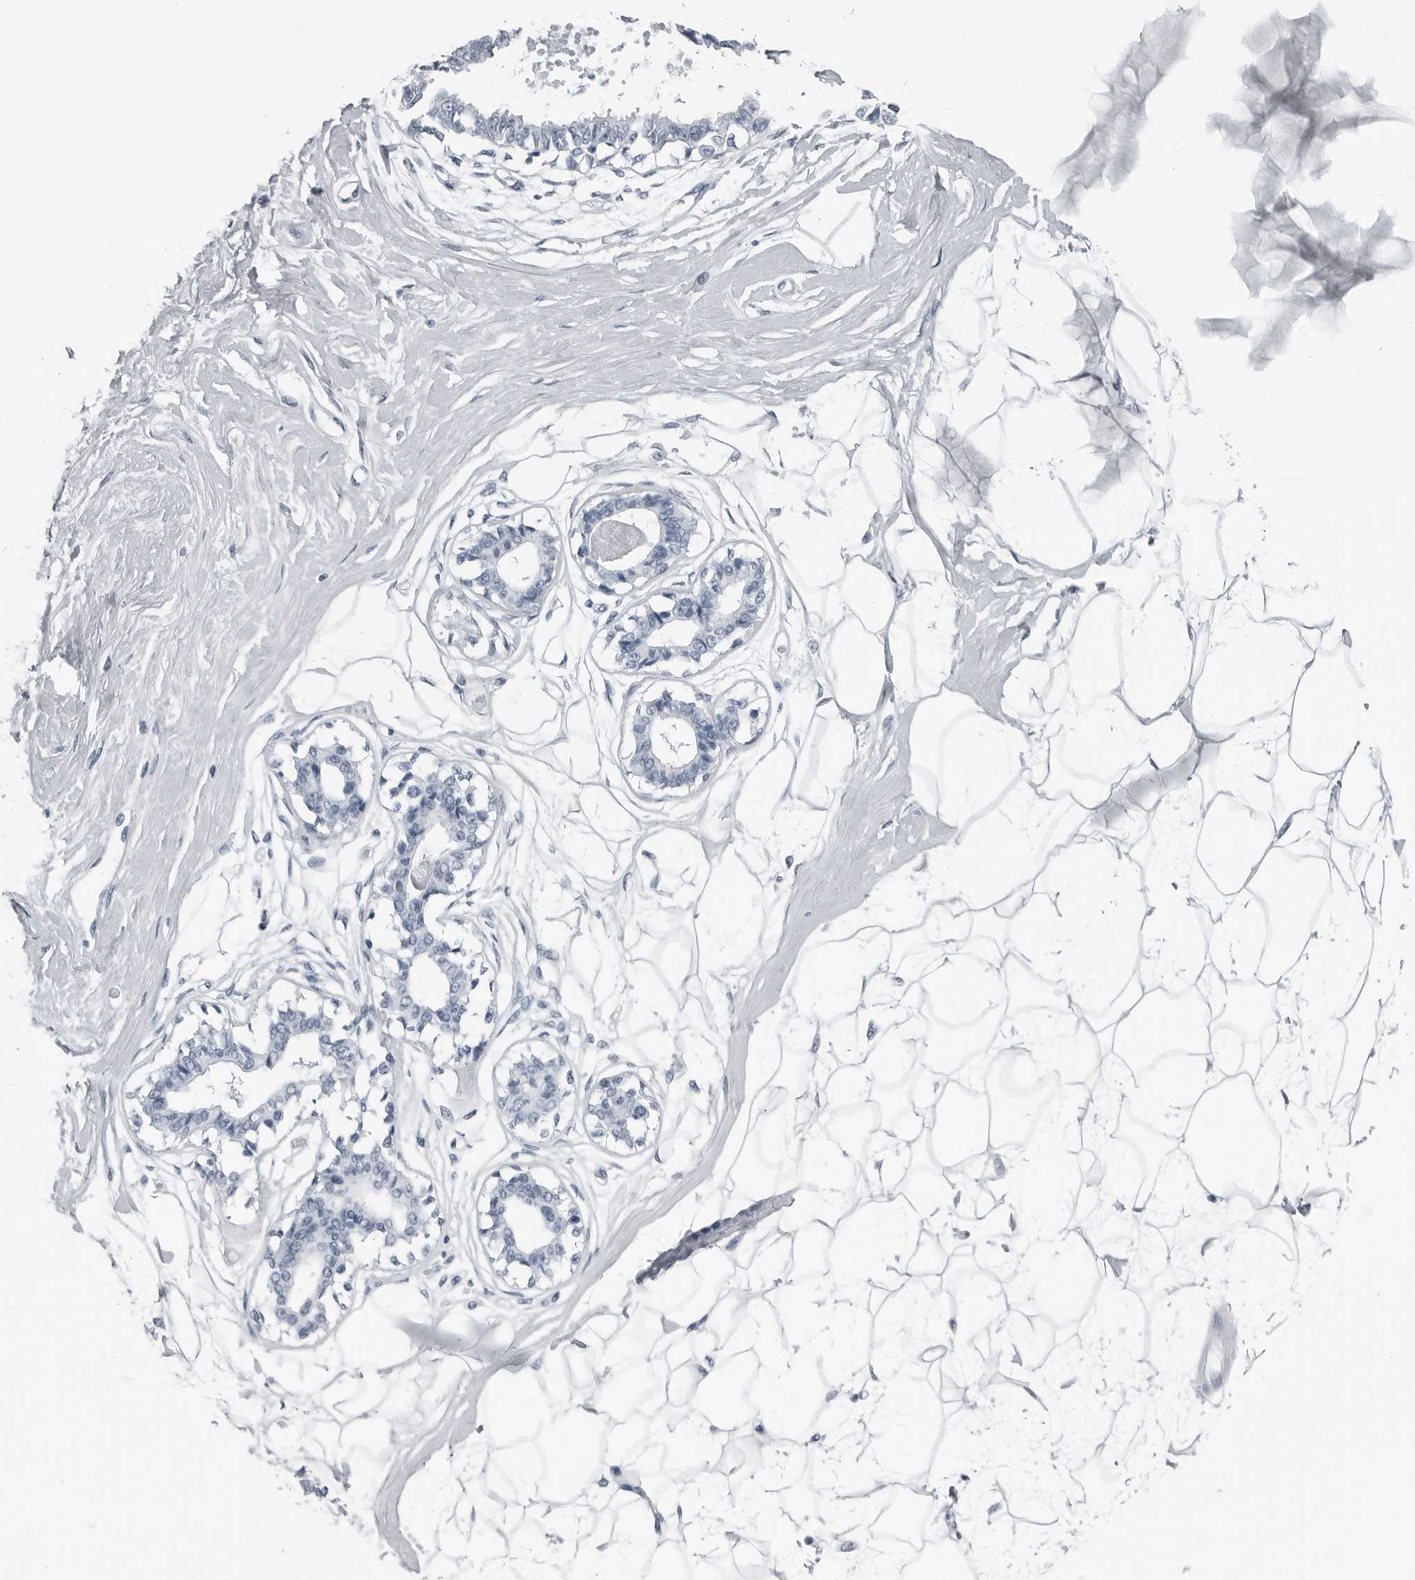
{"staining": {"intensity": "negative", "quantity": "none", "location": "none"}, "tissue": "breast", "cell_type": "Adipocytes", "image_type": "normal", "snomed": [{"axis": "morphology", "description": "Normal tissue, NOS"}, {"axis": "topography", "description": "Breast"}], "caption": "The photomicrograph displays no significant staining in adipocytes of breast. The staining was performed using DAB to visualize the protein expression in brown, while the nuclei were stained in blue with hematoxylin (Magnification: 20x).", "gene": "SPINK1", "patient": {"sex": "female", "age": 45}}